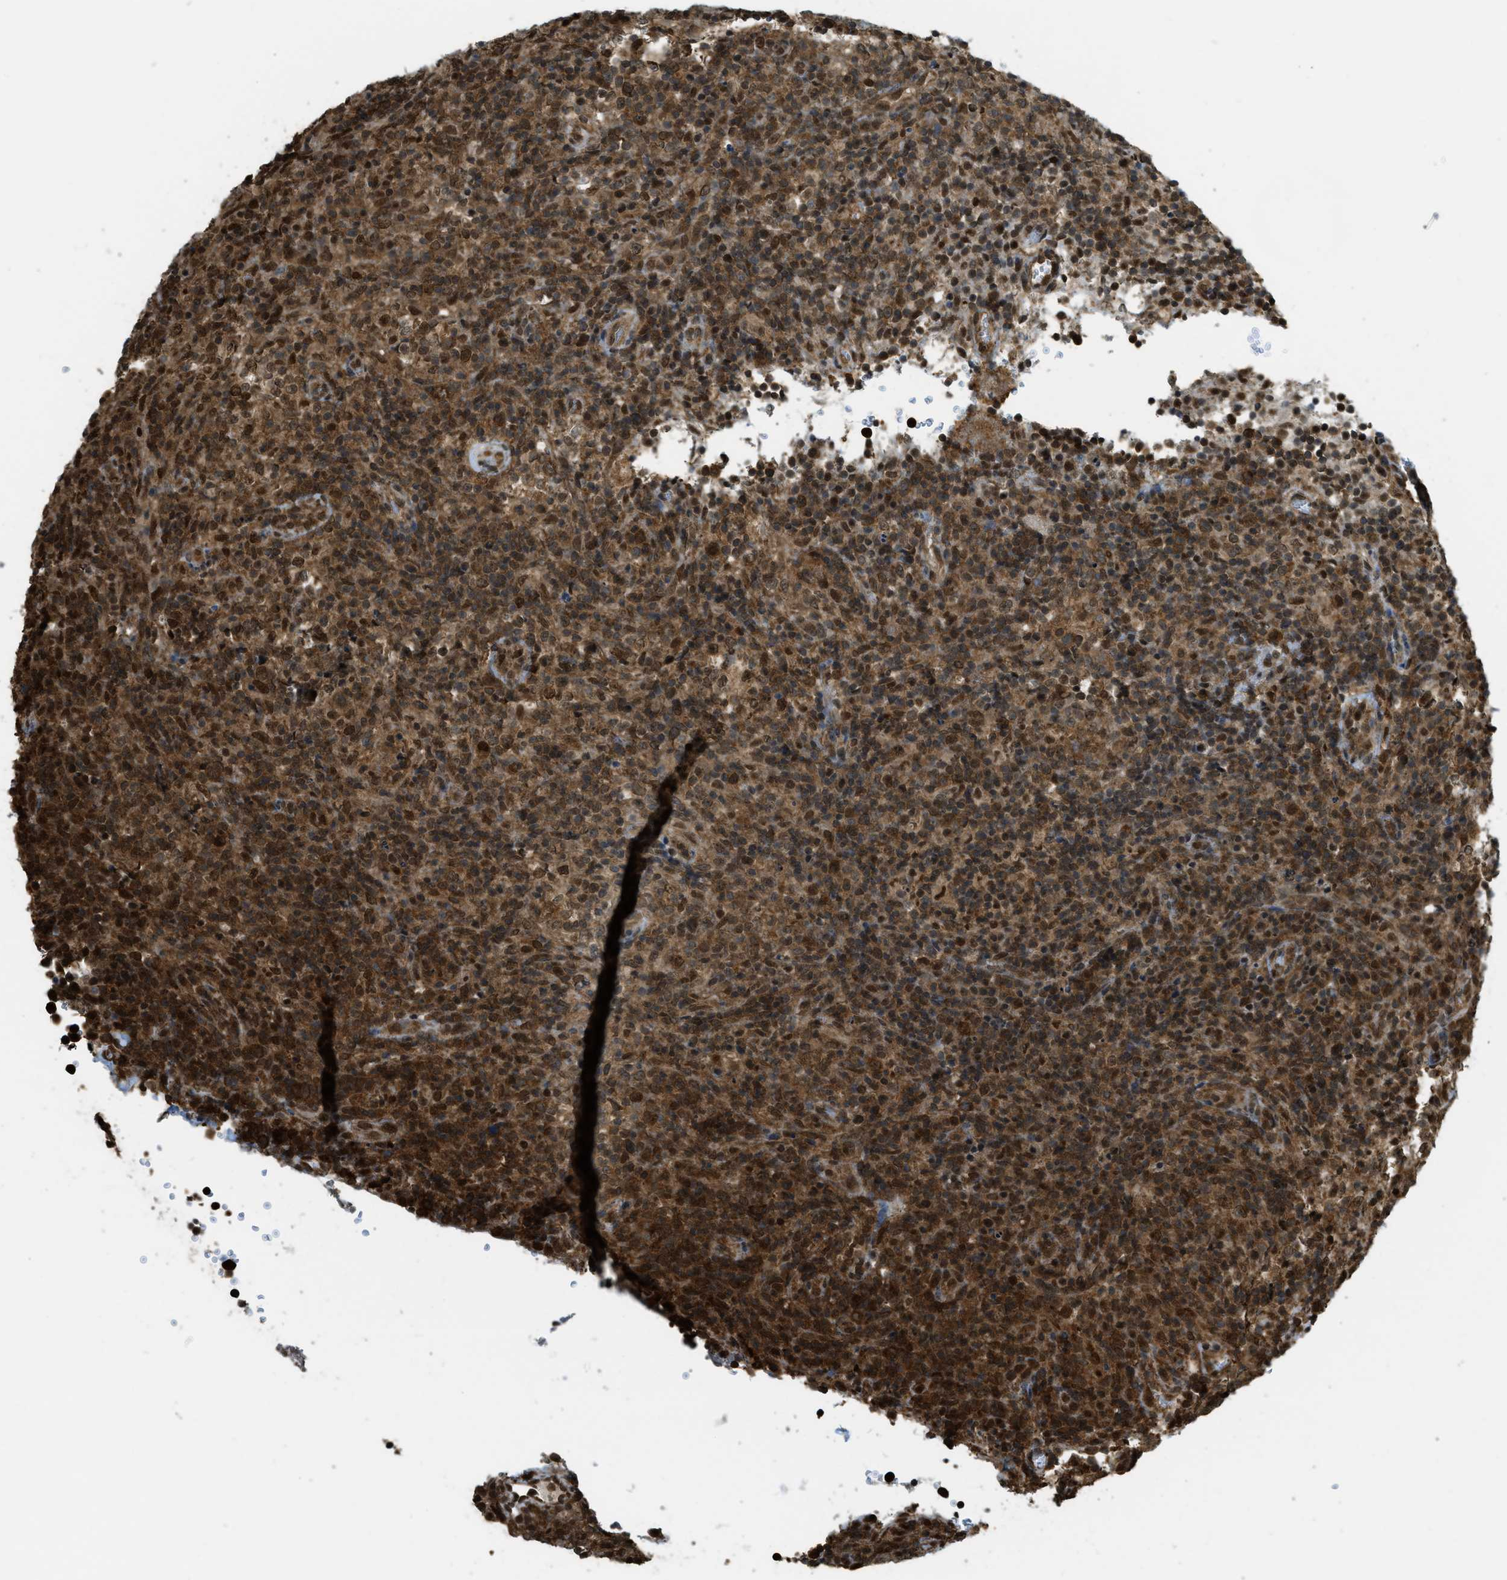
{"staining": {"intensity": "strong", "quantity": ">75%", "location": "cytoplasmic/membranous,nuclear"}, "tissue": "lymphoma", "cell_type": "Tumor cells", "image_type": "cancer", "snomed": [{"axis": "morphology", "description": "Malignant lymphoma, non-Hodgkin's type, High grade"}, {"axis": "topography", "description": "Lymph node"}], "caption": "Immunohistochemistry micrograph of neoplastic tissue: human lymphoma stained using immunohistochemistry exhibits high levels of strong protein expression localized specifically in the cytoplasmic/membranous and nuclear of tumor cells, appearing as a cytoplasmic/membranous and nuclear brown color.", "gene": "TNPO1", "patient": {"sex": "female", "age": 76}}